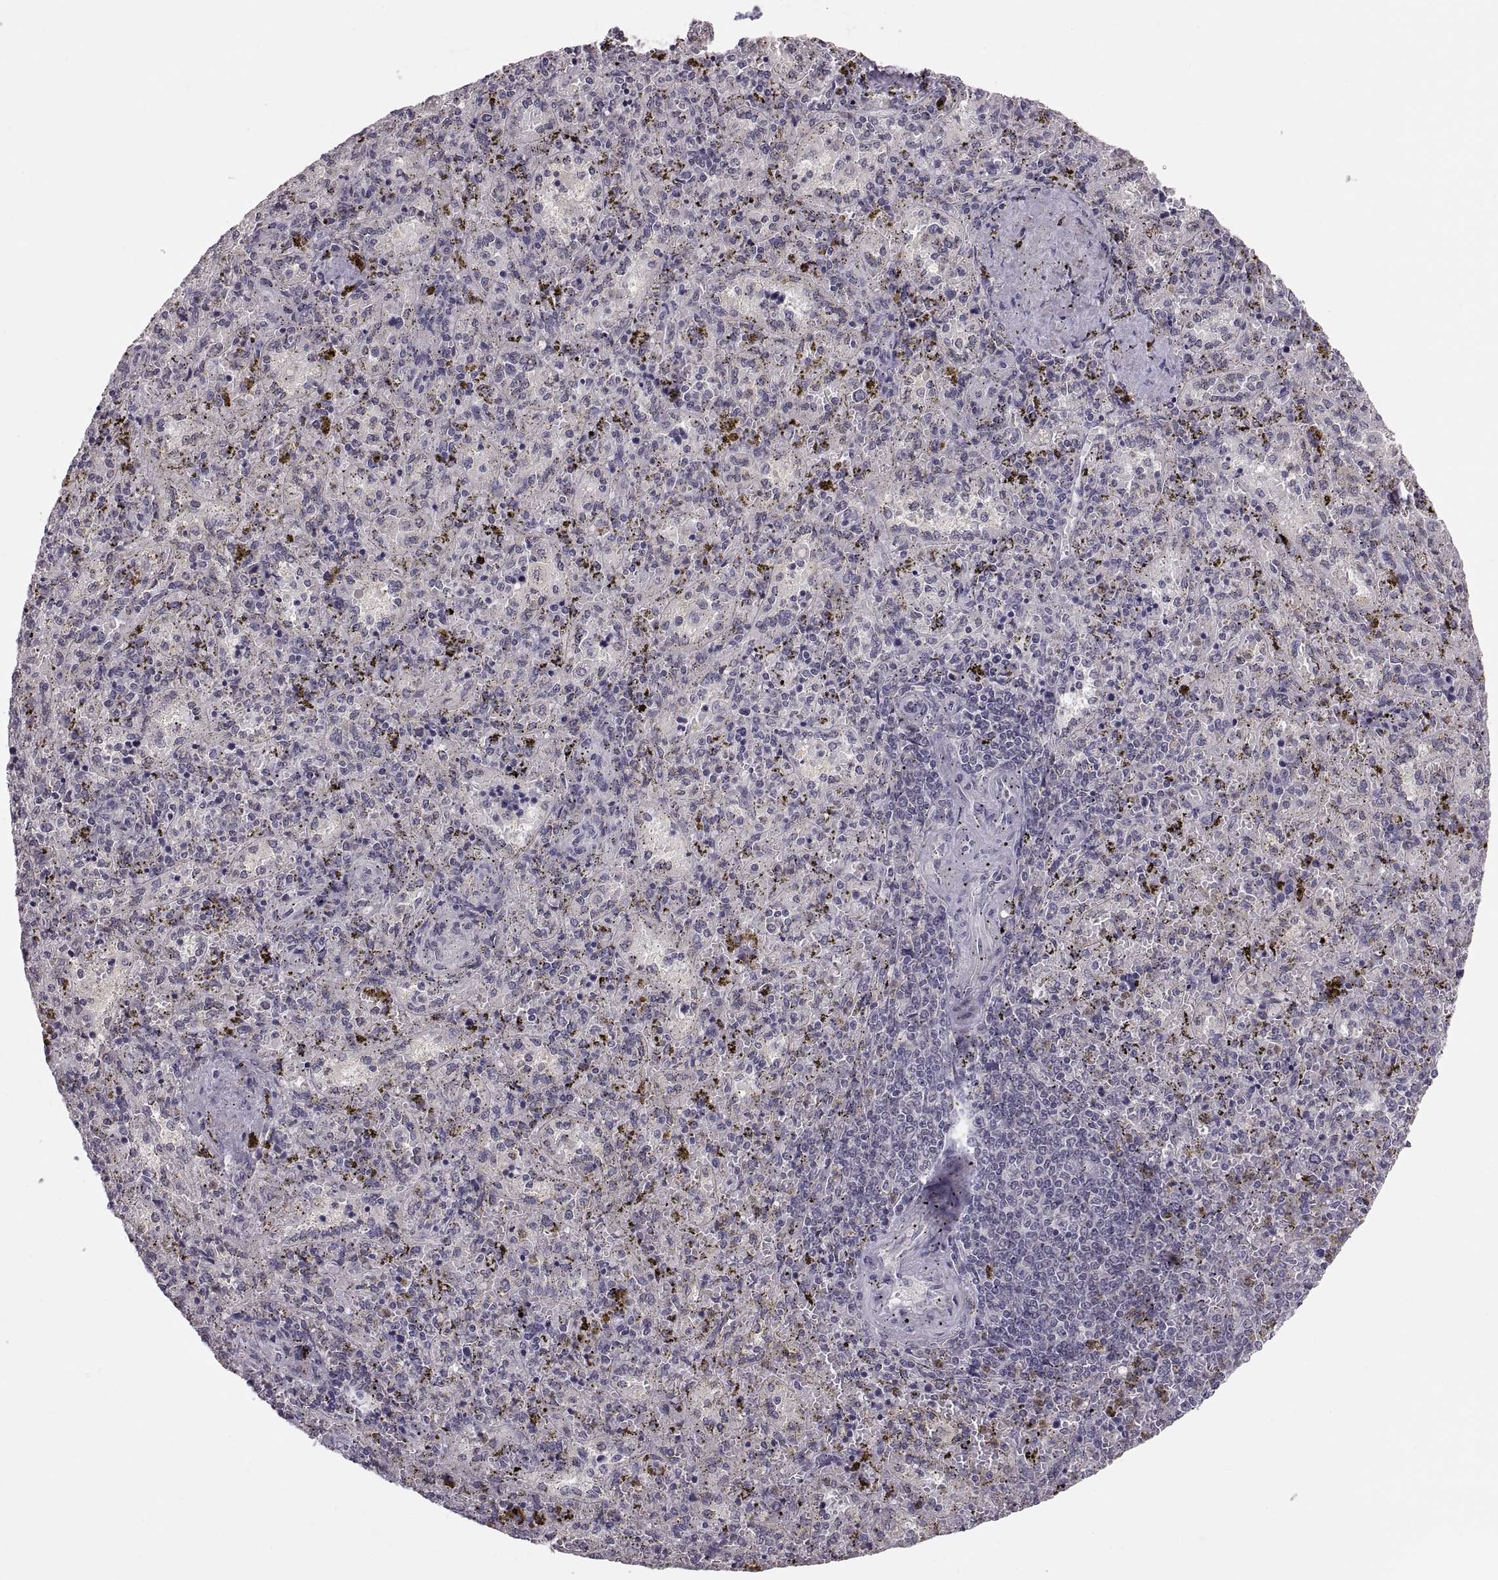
{"staining": {"intensity": "negative", "quantity": "none", "location": "none"}, "tissue": "spleen", "cell_type": "Cells in red pulp", "image_type": "normal", "snomed": [{"axis": "morphology", "description": "Normal tissue, NOS"}, {"axis": "topography", "description": "Spleen"}], "caption": "Spleen stained for a protein using IHC displays no expression cells in red pulp.", "gene": "PAX2", "patient": {"sex": "female", "age": 50}}